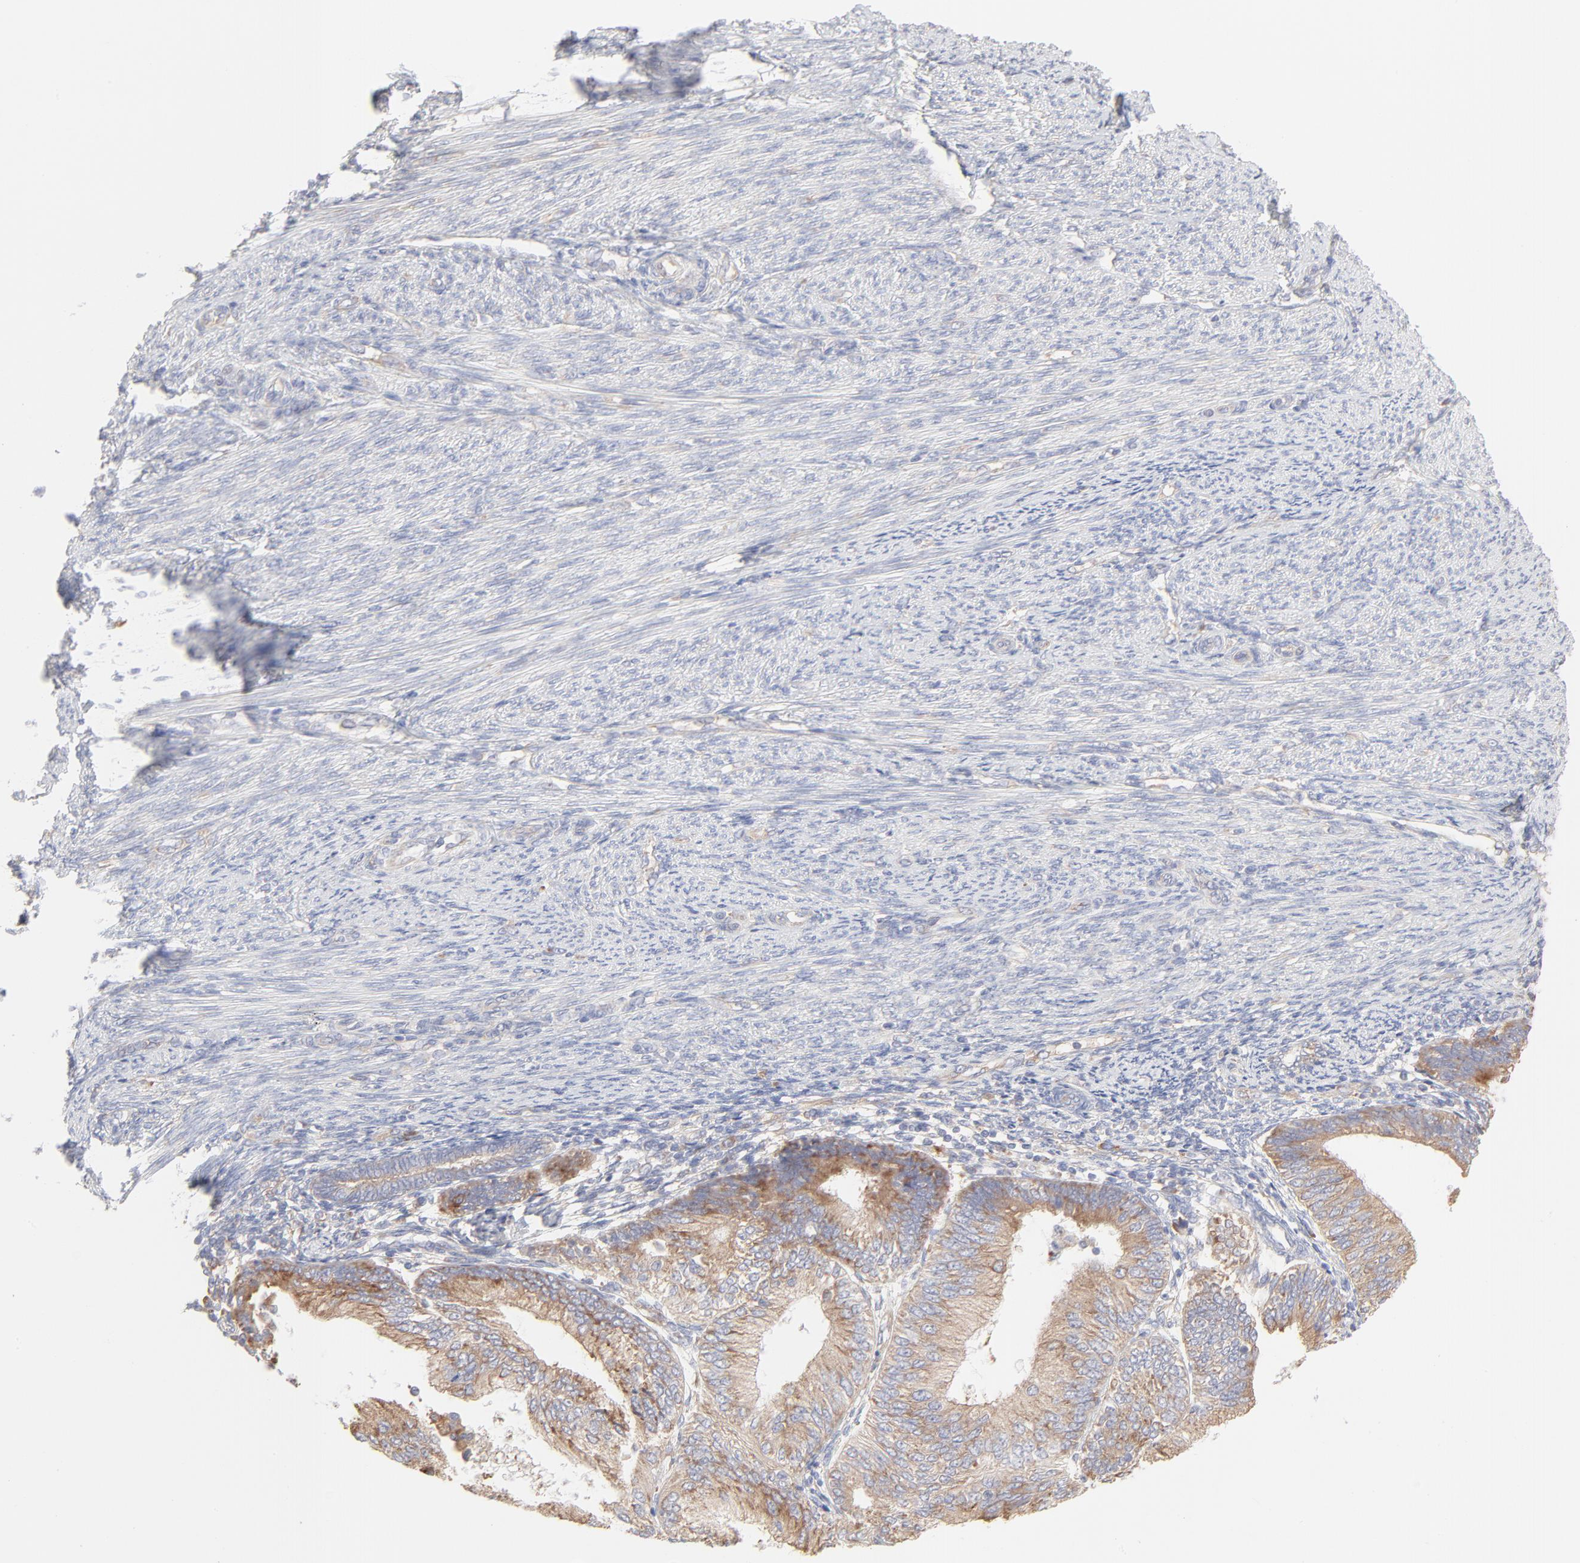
{"staining": {"intensity": "moderate", "quantity": ">75%", "location": "cytoplasmic/membranous"}, "tissue": "endometrial cancer", "cell_type": "Tumor cells", "image_type": "cancer", "snomed": [{"axis": "morphology", "description": "Adenocarcinoma, NOS"}, {"axis": "topography", "description": "Endometrium"}], "caption": "Tumor cells show medium levels of moderate cytoplasmic/membranous staining in approximately >75% of cells in adenocarcinoma (endometrial).", "gene": "RPS21", "patient": {"sex": "female", "age": 55}}